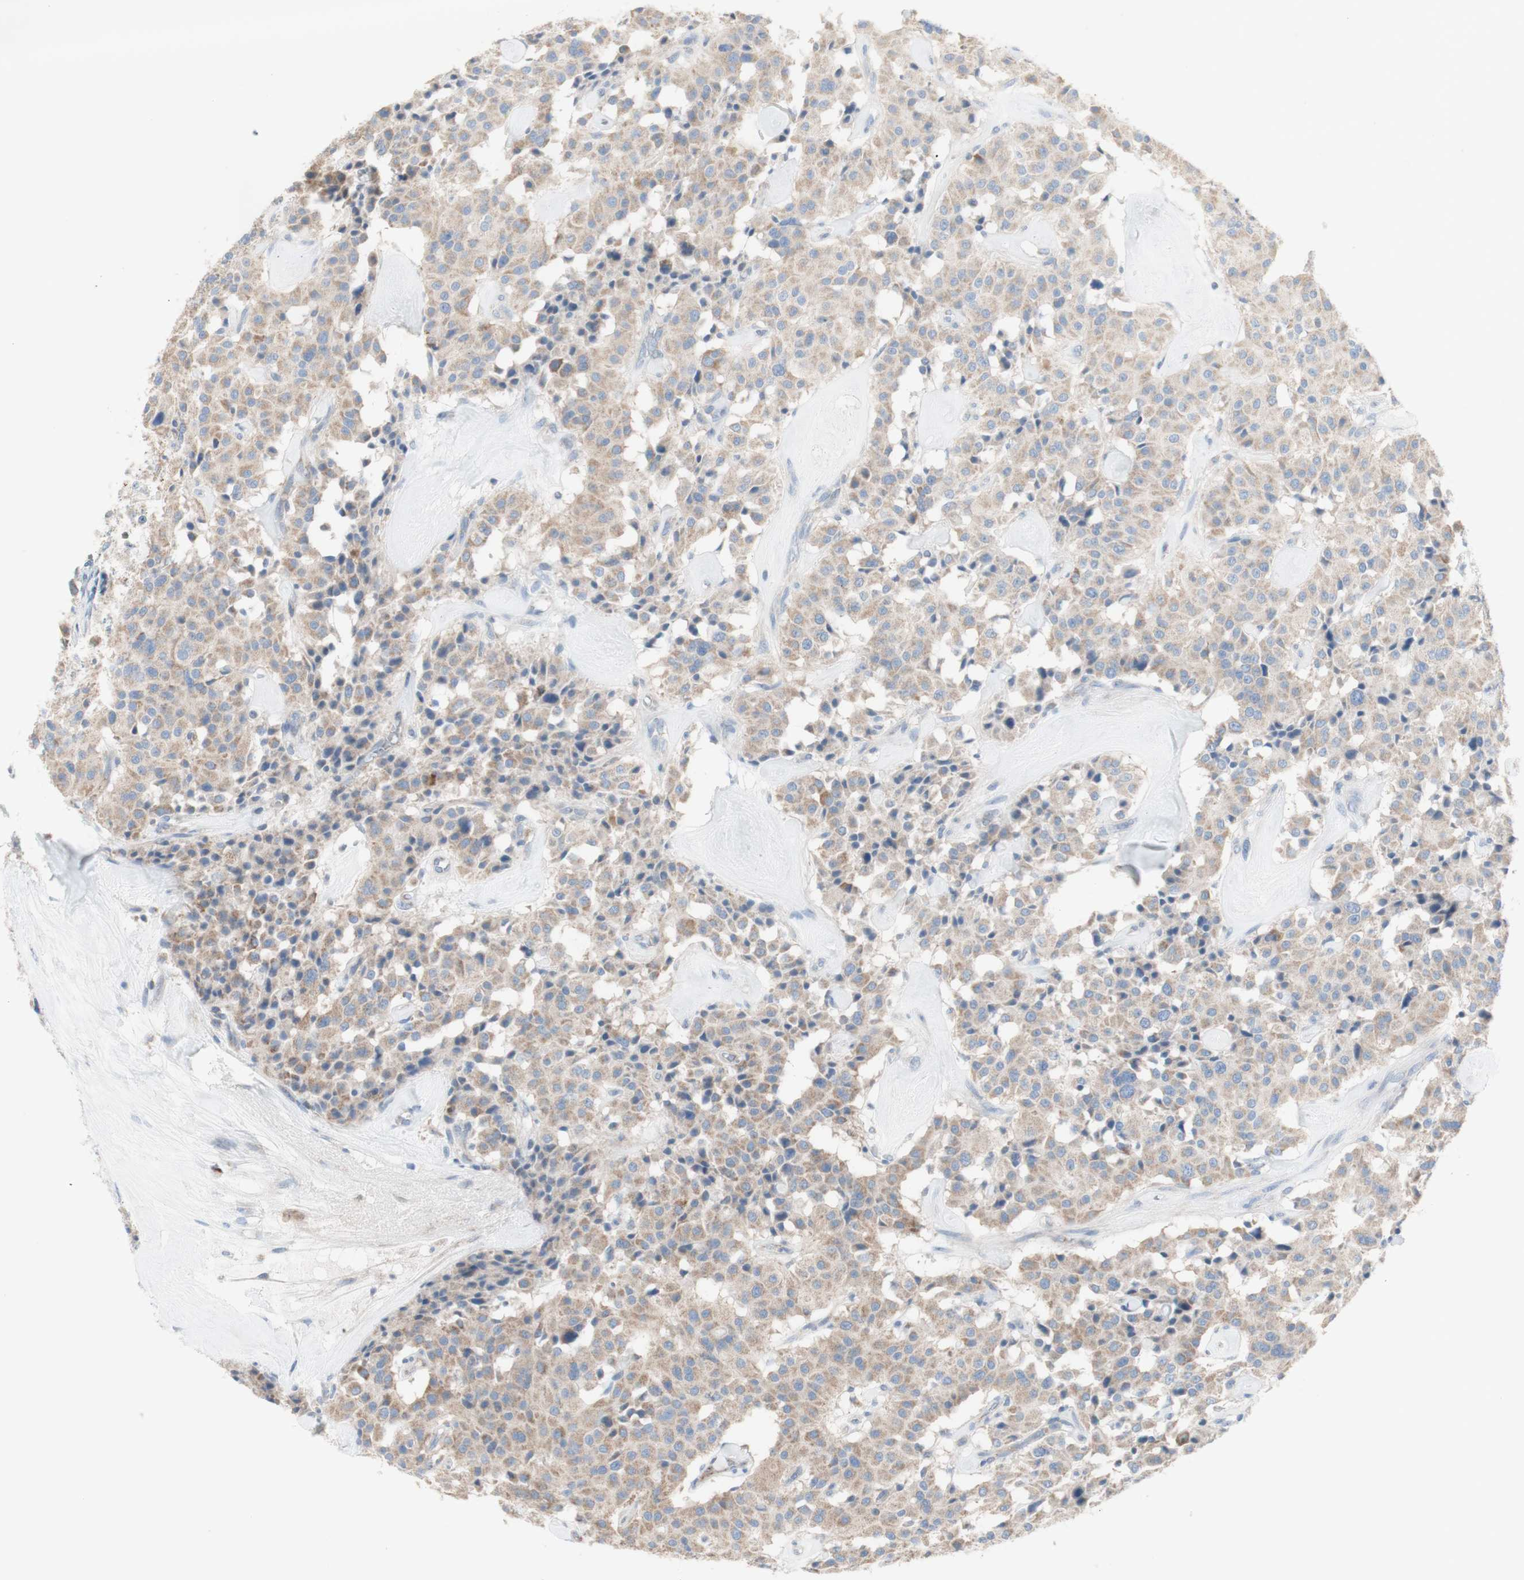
{"staining": {"intensity": "weak", "quantity": ">75%", "location": "cytoplasmic/membranous"}, "tissue": "carcinoid", "cell_type": "Tumor cells", "image_type": "cancer", "snomed": [{"axis": "morphology", "description": "Carcinoid, malignant, NOS"}, {"axis": "topography", "description": "Lung"}], "caption": "There is low levels of weak cytoplasmic/membranous staining in tumor cells of carcinoid (malignant), as demonstrated by immunohistochemical staining (brown color).", "gene": "C3orf52", "patient": {"sex": "male", "age": 30}}